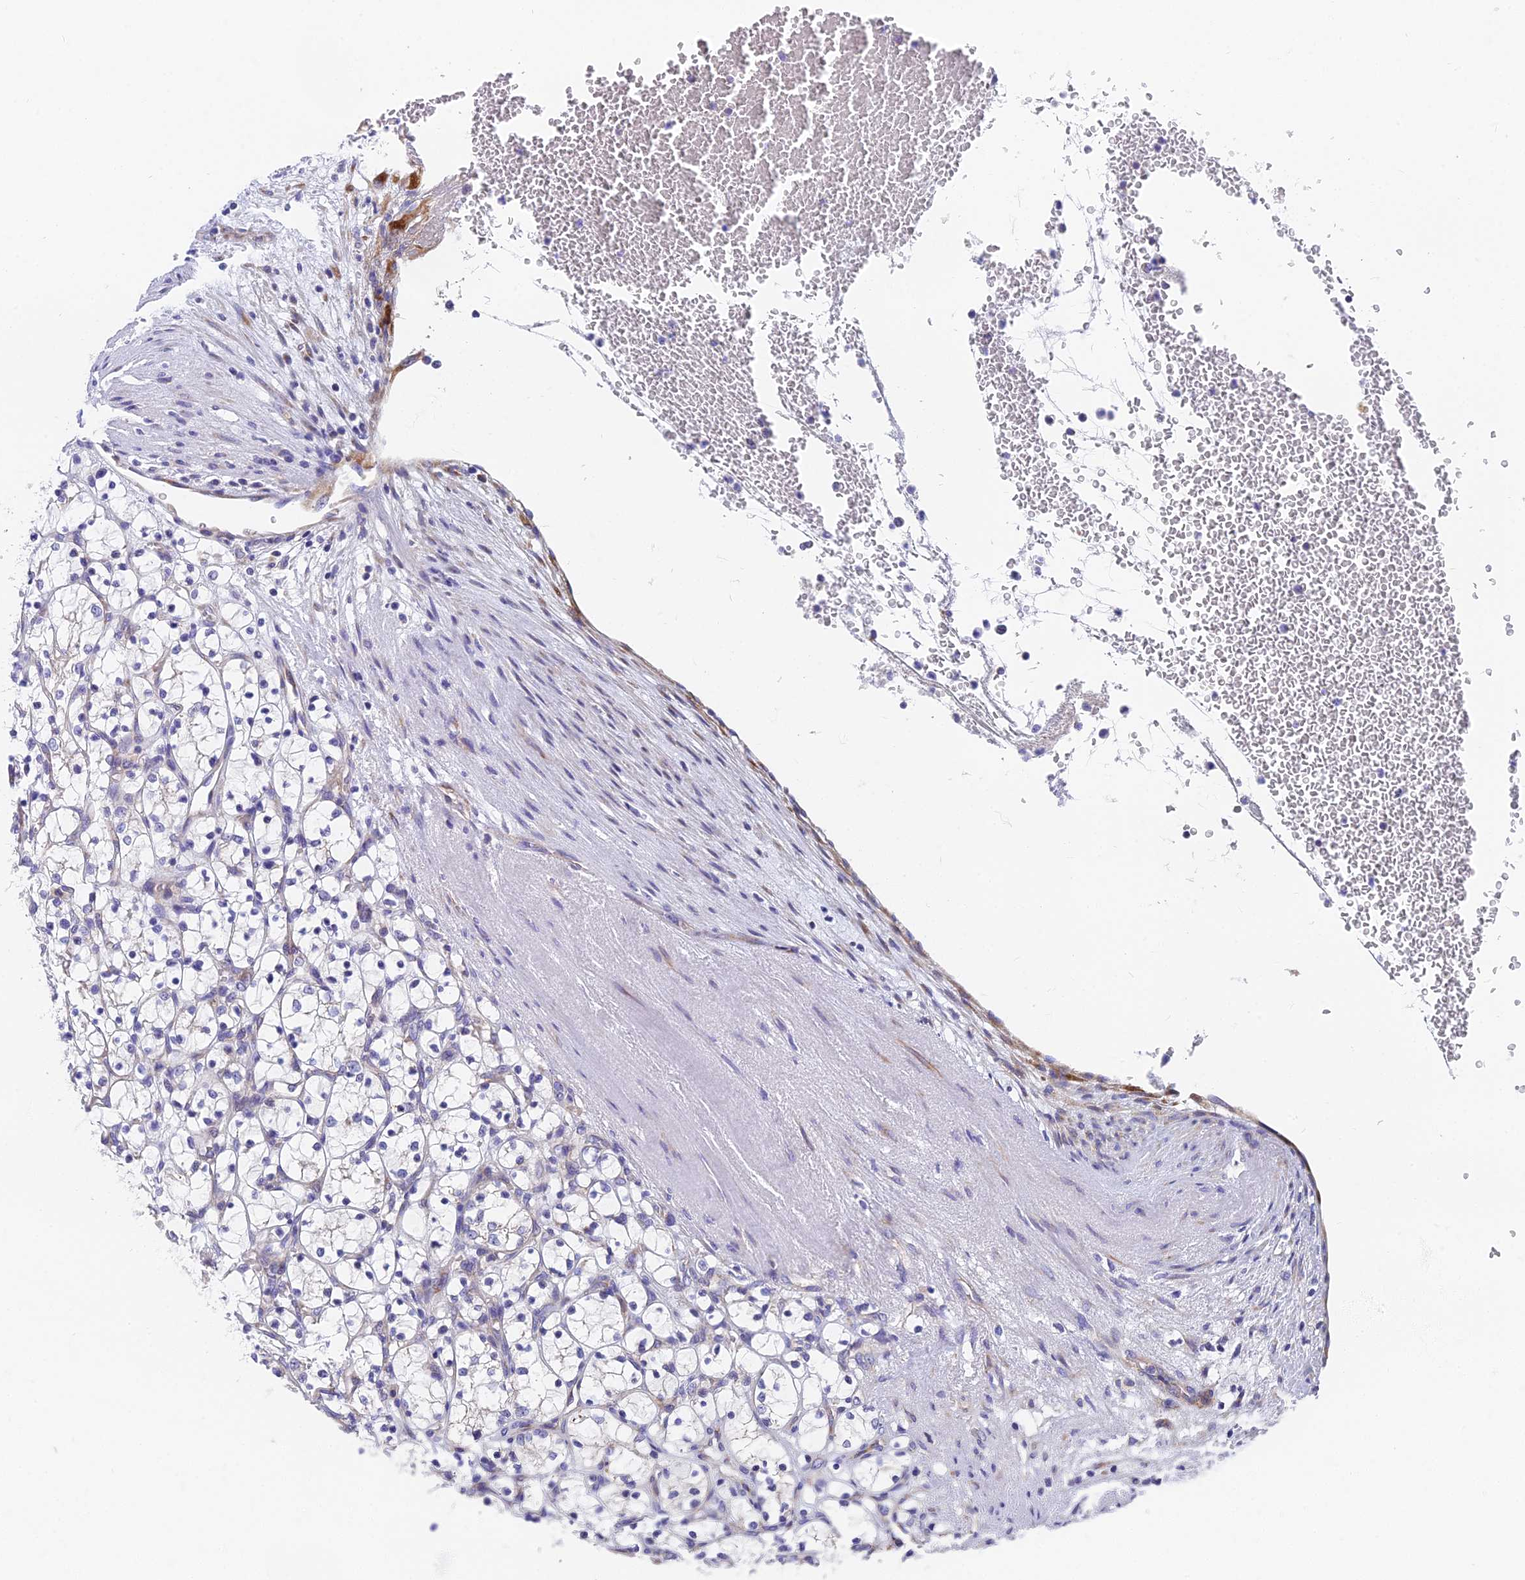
{"staining": {"intensity": "negative", "quantity": "none", "location": "none"}, "tissue": "renal cancer", "cell_type": "Tumor cells", "image_type": "cancer", "snomed": [{"axis": "morphology", "description": "Adenocarcinoma, NOS"}, {"axis": "topography", "description": "Kidney"}], "caption": "Tumor cells are negative for brown protein staining in adenocarcinoma (renal). (DAB (3,3'-diaminobenzidine) immunohistochemistry (IHC) visualized using brightfield microscopy, high magnification).", "gene": "MVB12A", "patient": {"sex": "female", "age": 69}}